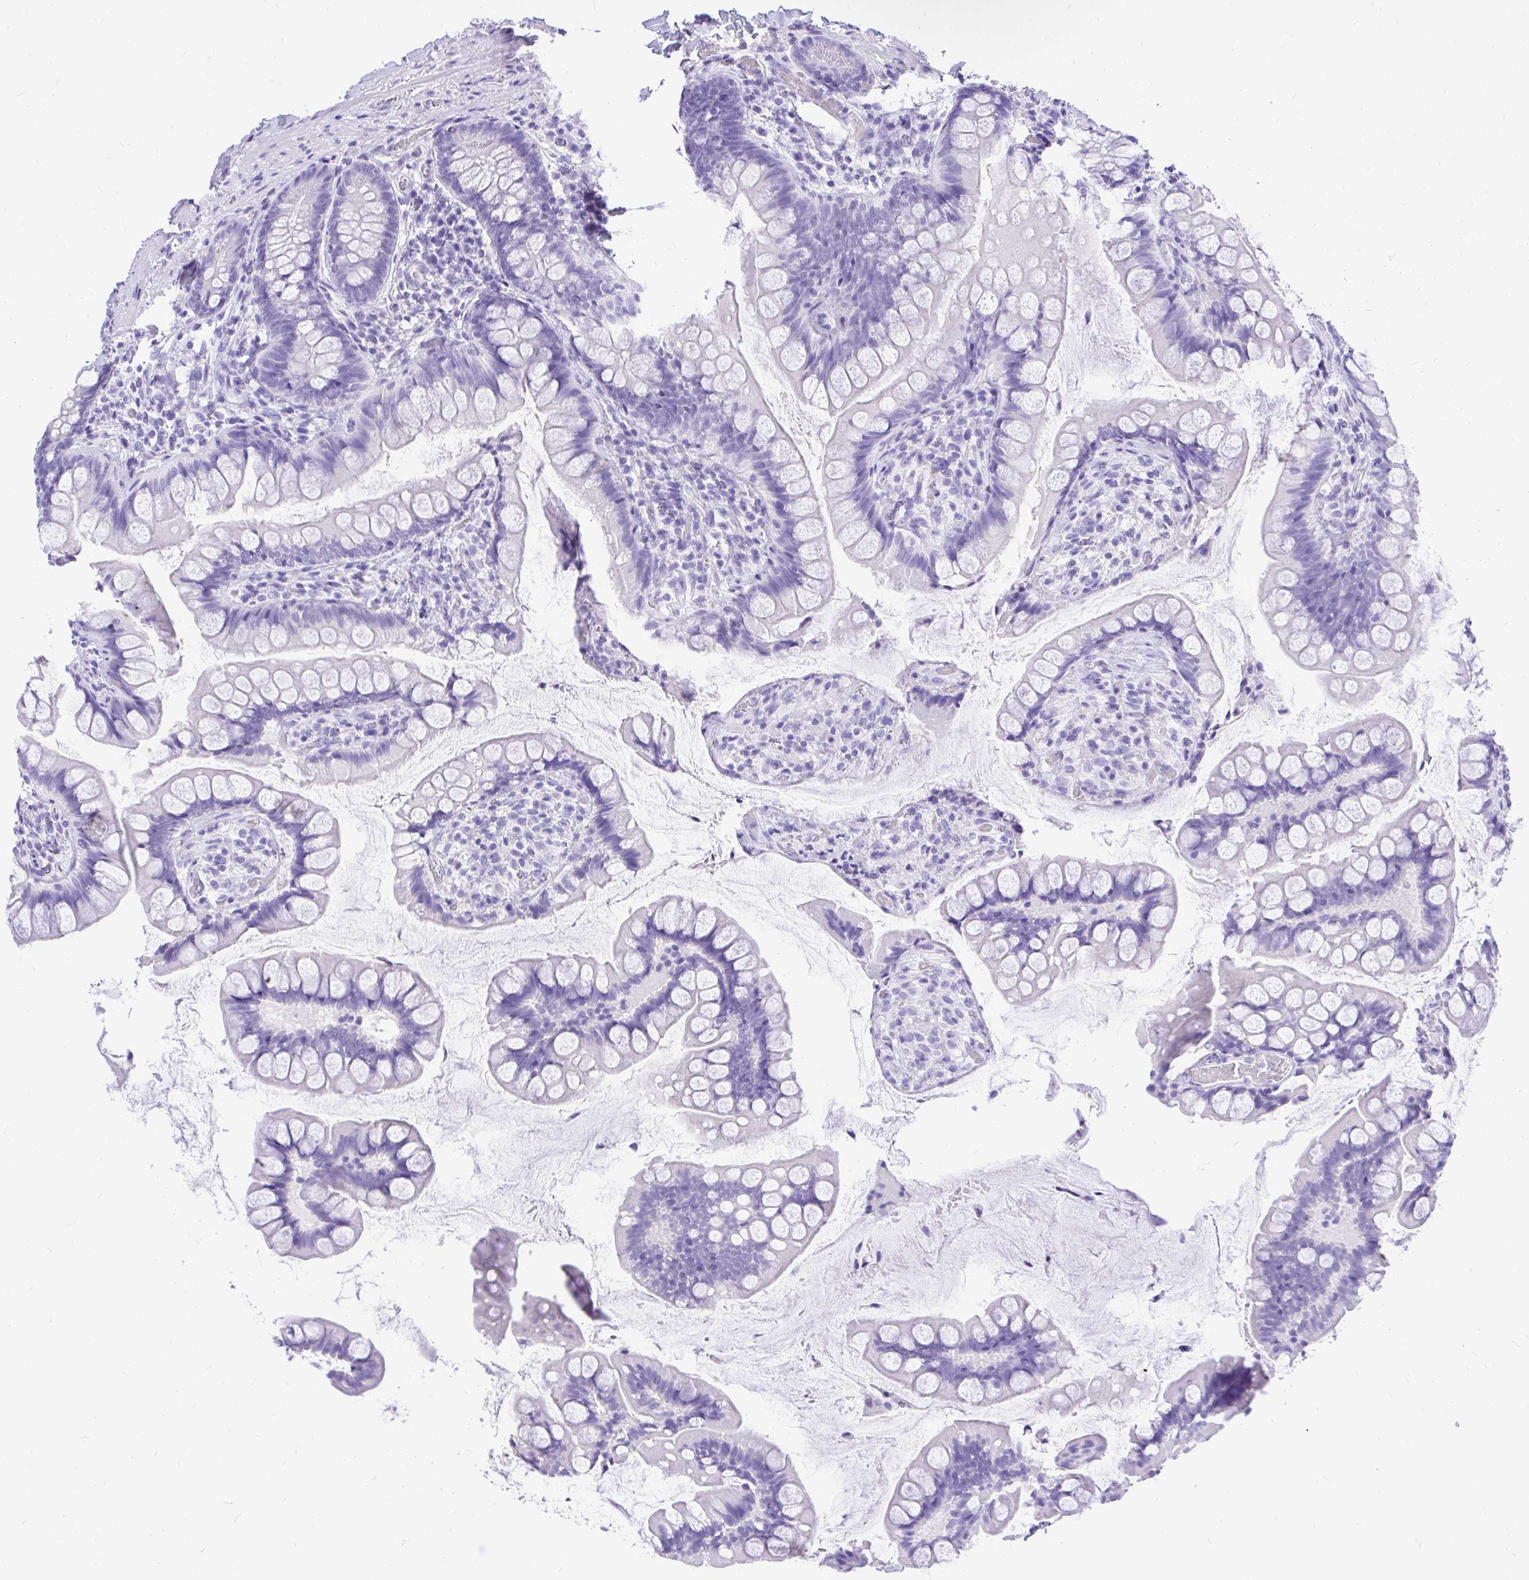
{"staining": {"intensity": "negative", "quantity": "none", "location": "none"}, "tissue": "small intestine", "cell_type": "Glandular cells", "image_type": "normal", "snomed": [{"axis": "morphology", "description": "Normal tissue, NOS"}, {"axis": "topography", "description": "Small intestine"}], "caption": "DAB (3,3'-diaminobenzidine) immunohistochemical staining of benign human small intestine demonstrates no significant positivity in glandular cells. The staining was performed using DAB (3,3'-diaminobenzidine) to visualize the protein expression in brown, while the nuclei were stained in blue with hematoxylin (Magnification: 20x).", "gene": "MON1A", "patient": {"sex": "male", "age": 70}}